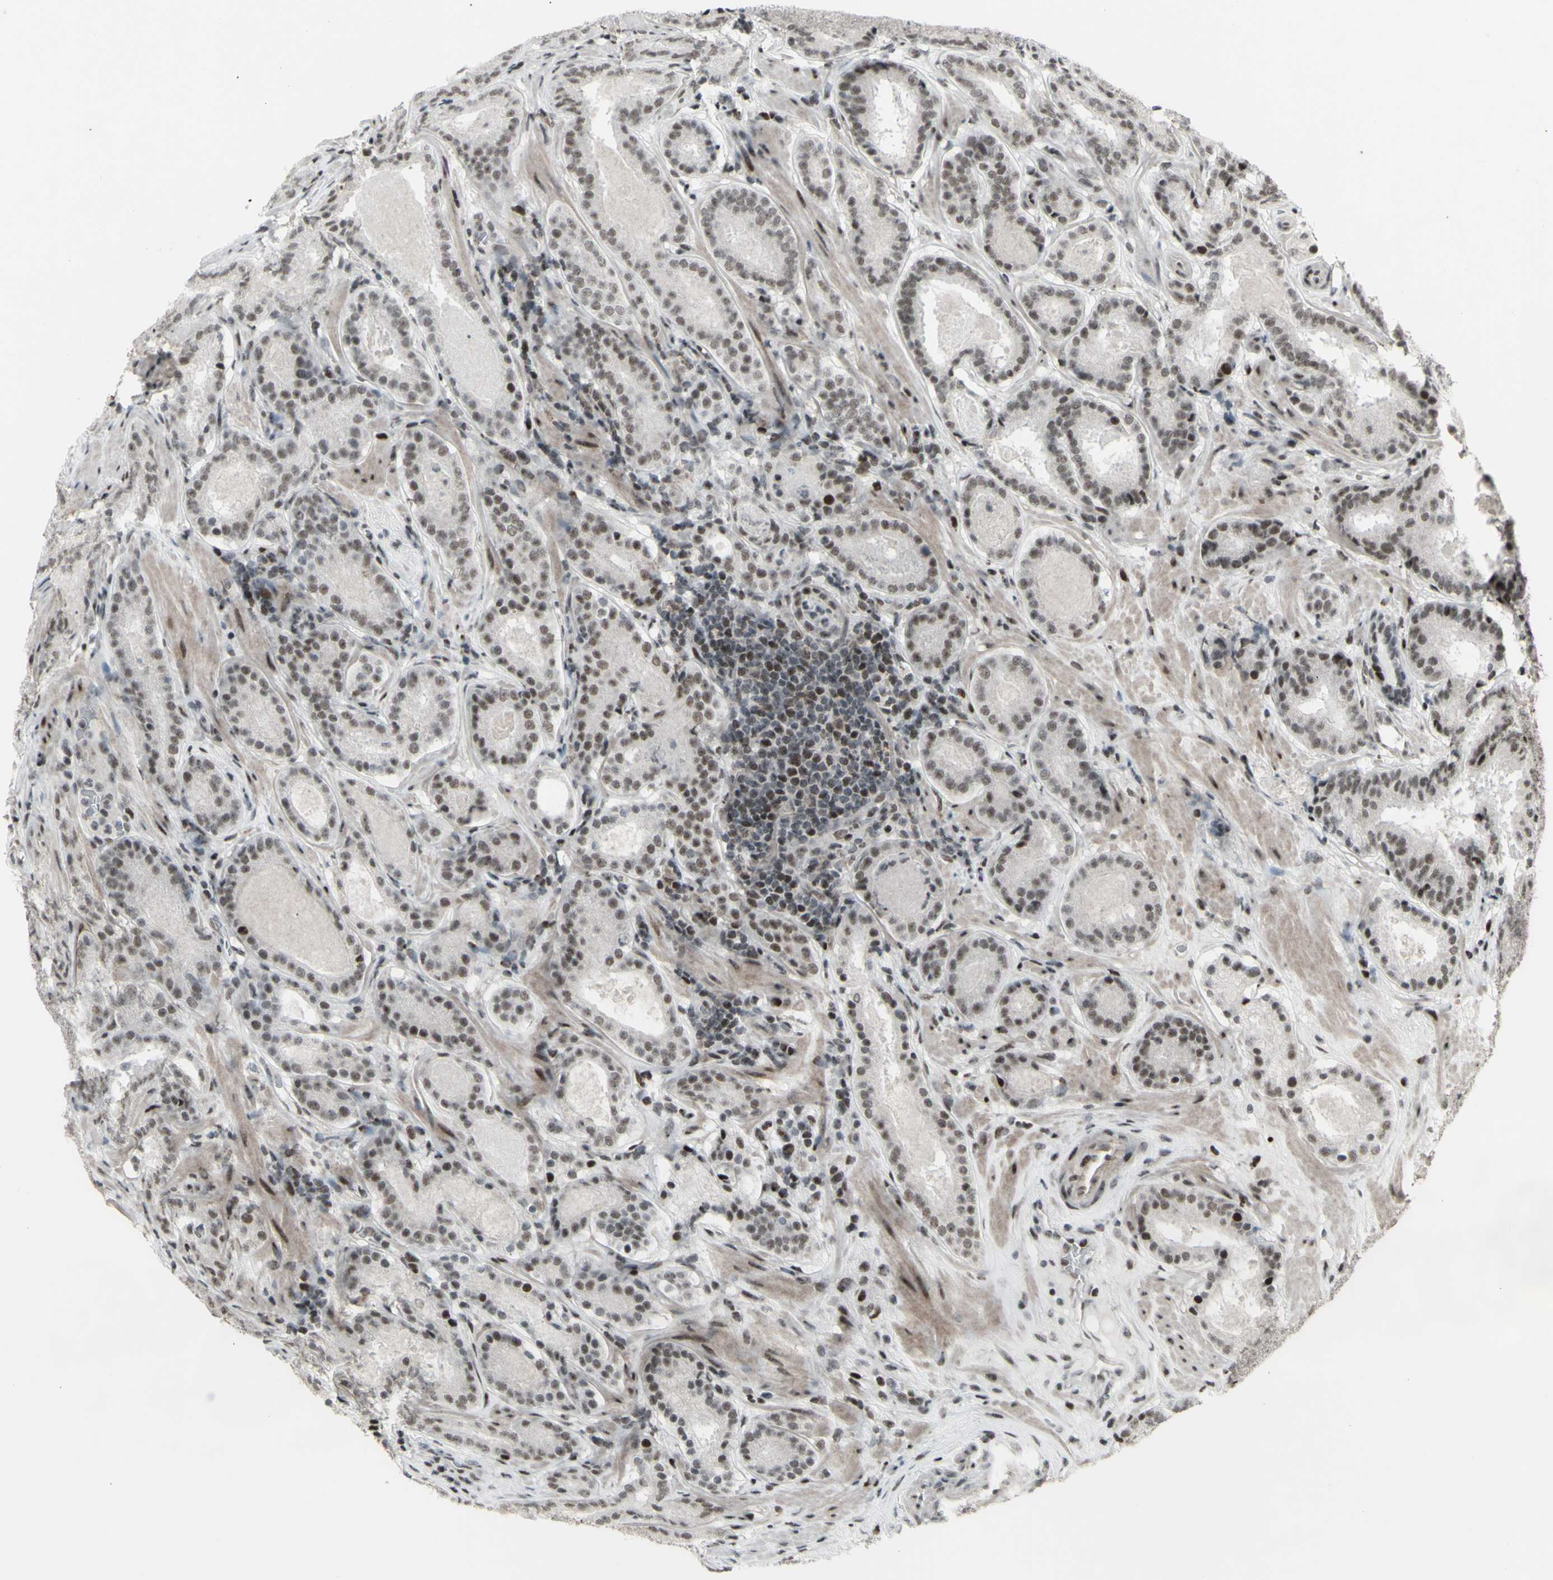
{"staining": {"intensity": "weak", "quantity": "25%-75%", "location": "nuclear"}, "tissue": "prostate cancer", "cell_type": "Tumor cells", "image_type": "cancer", "snomed": [{"axis": "morphology", "description": "Adenocarcinoma, Low grade"}, {"axis": "topography", "description": "Prostate"}], "caption": "About 25%-75% of tumor cells in adenocarcinoma (low-grade) (prostate) reveal weak nuclear protein positivity as visualized by brown immunohistochemical staining.", "gene": "SUPT6H", "patient": {"sex": "male", "age": 69}}